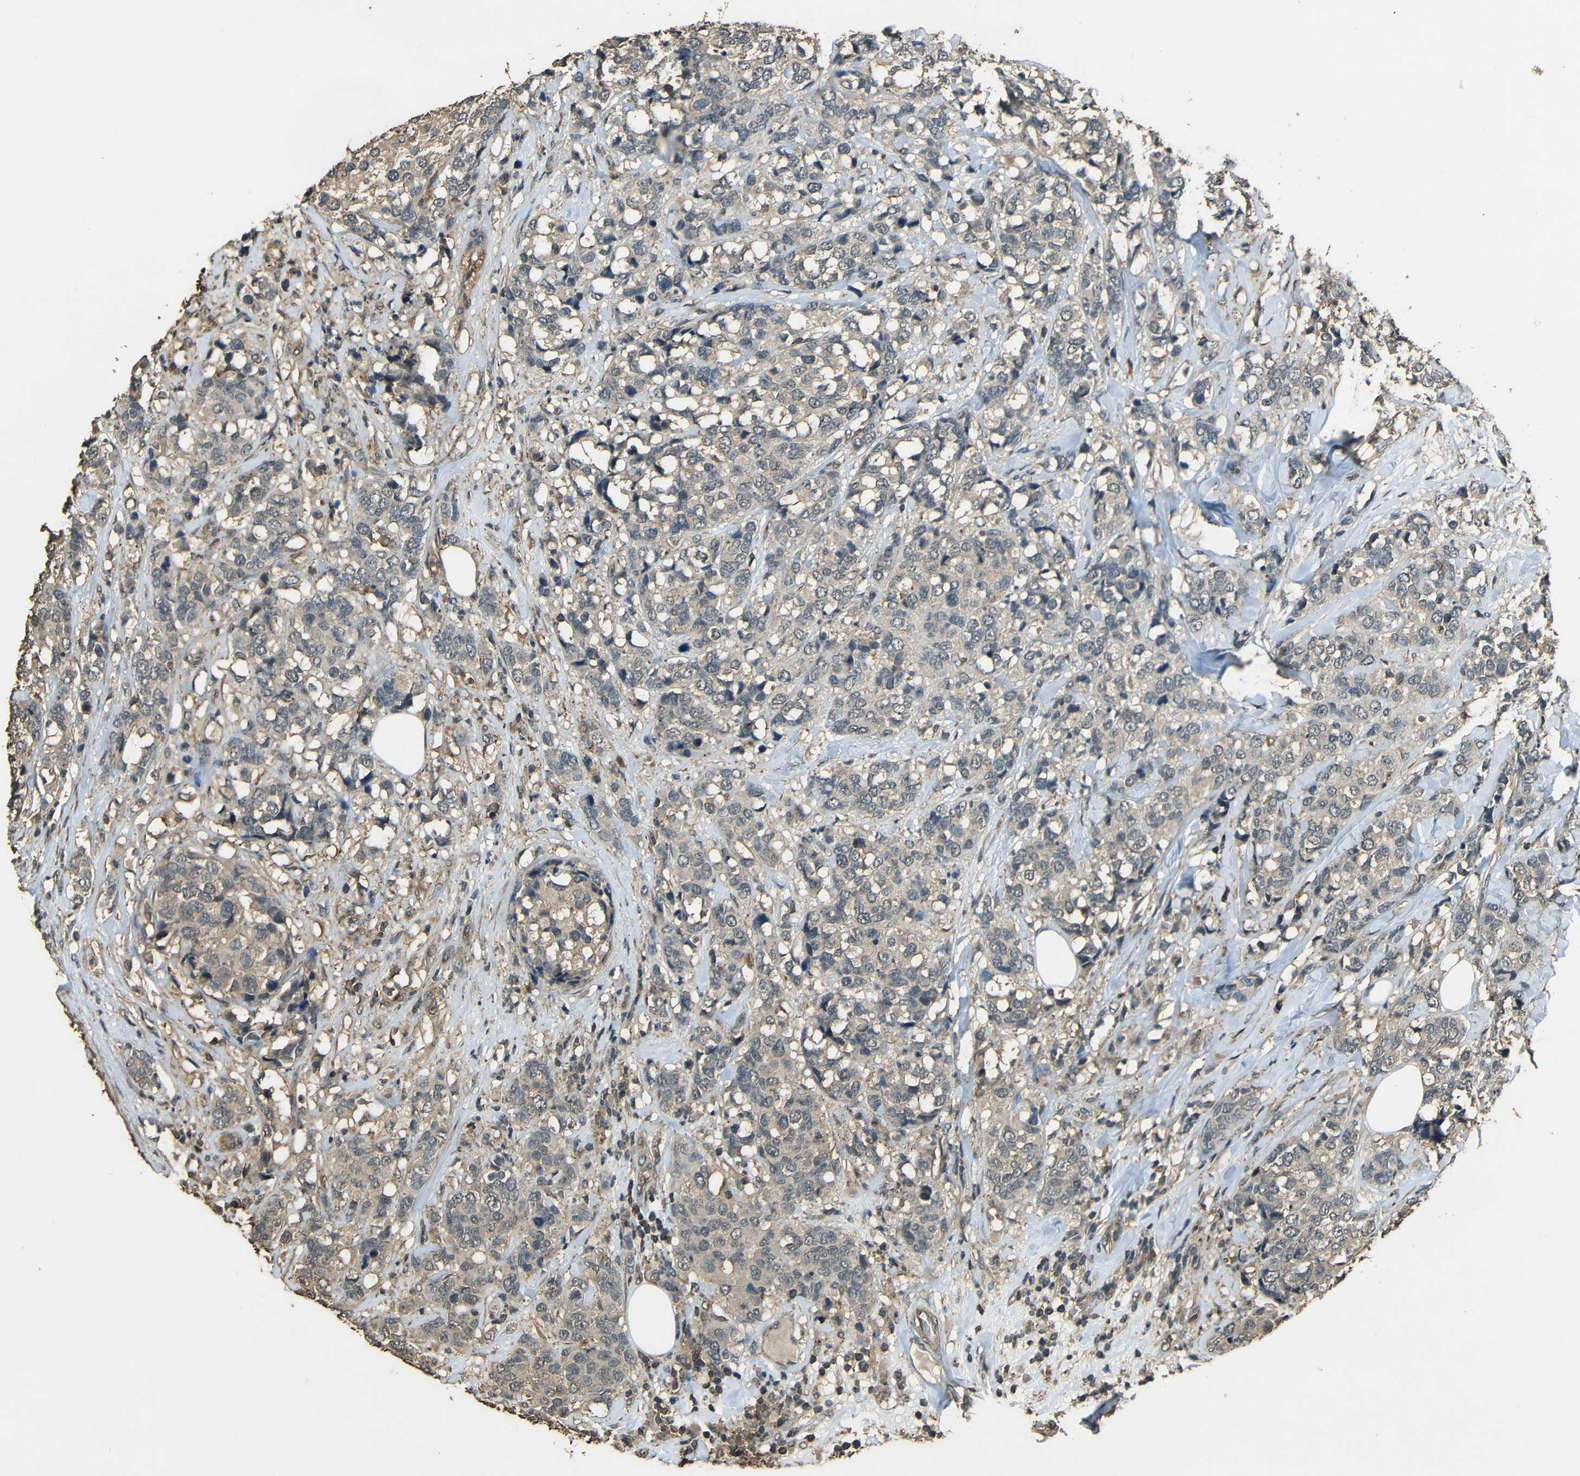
{"staining": {"intensity": "weak", "quantity": "25%-75%", "location": "cytoplasmic/membranous"}, "tissue": "breast cancer", "cell_type": "Tumor cells", "image_type": "cancer", "snomed": [{"axis": "morphology", "description": "Lobular carcinoma"}, {"axis": "topography", "description": "Breast"}], "caption": "Weak cytoplasmic/membranous expression for a protein is present in about 25%-75% of tumor cells of breast cancer using IHC.", "gene": "PDE5A", "patient": {"sex": "female", "age": 59}}